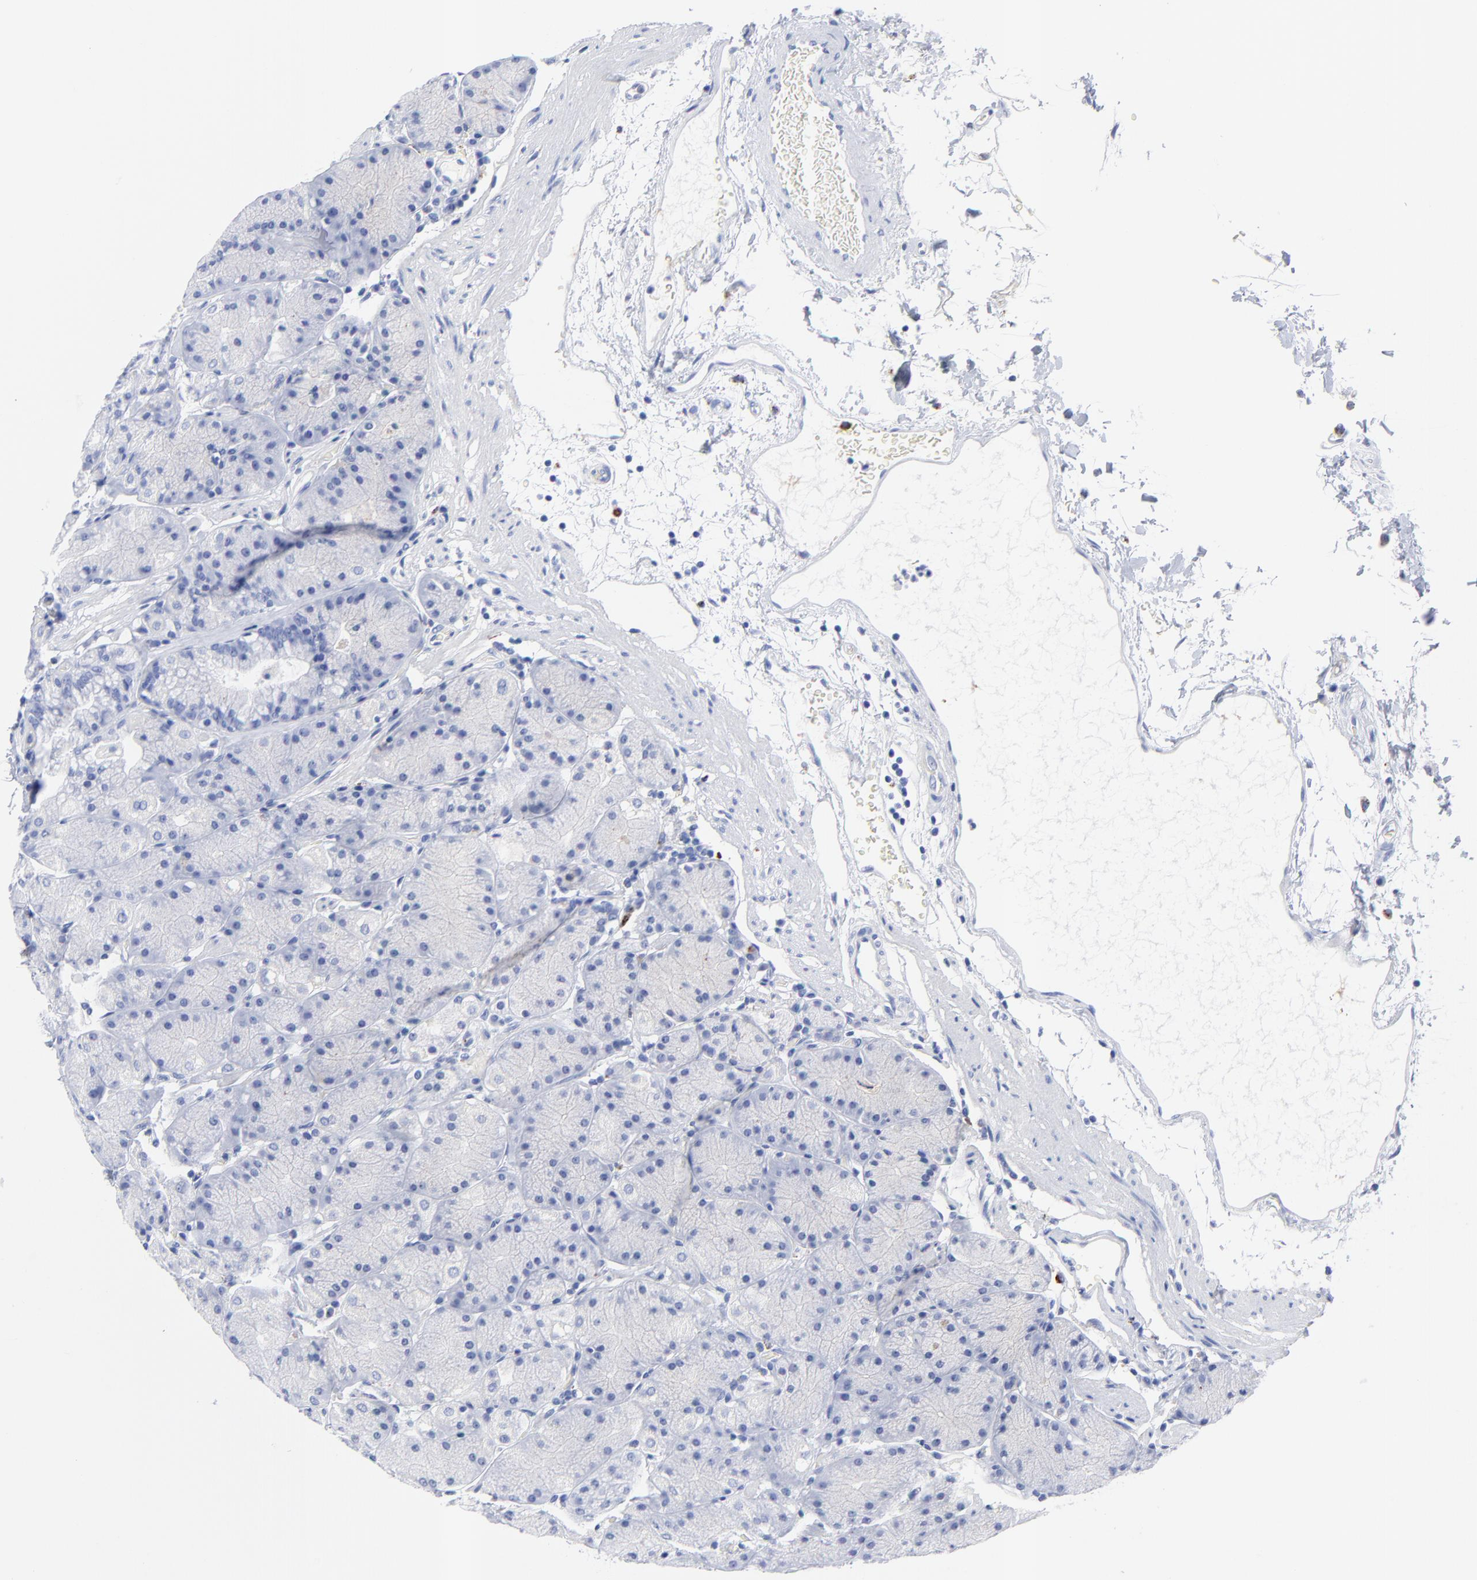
{"staining": {"intensity": "negative", "quantity": "none", "location": "none"}, "tissue": "stomach", "cell_type": "Glandular cells", "image_type": "normal", "snomed": [{"axis": "morphology", "description": "Normal tissue, NOS"}, {"axis": "topography", "description": "Stomach, upper"}, {"axis": "topography", "description": "Stomach"}], "caption": "This is a histopathology image of IHC staining of normal stomach, which shows no staining in glandular cells.", "gene": "CPVL", "patient": {"sex": "male", "age": 76}}